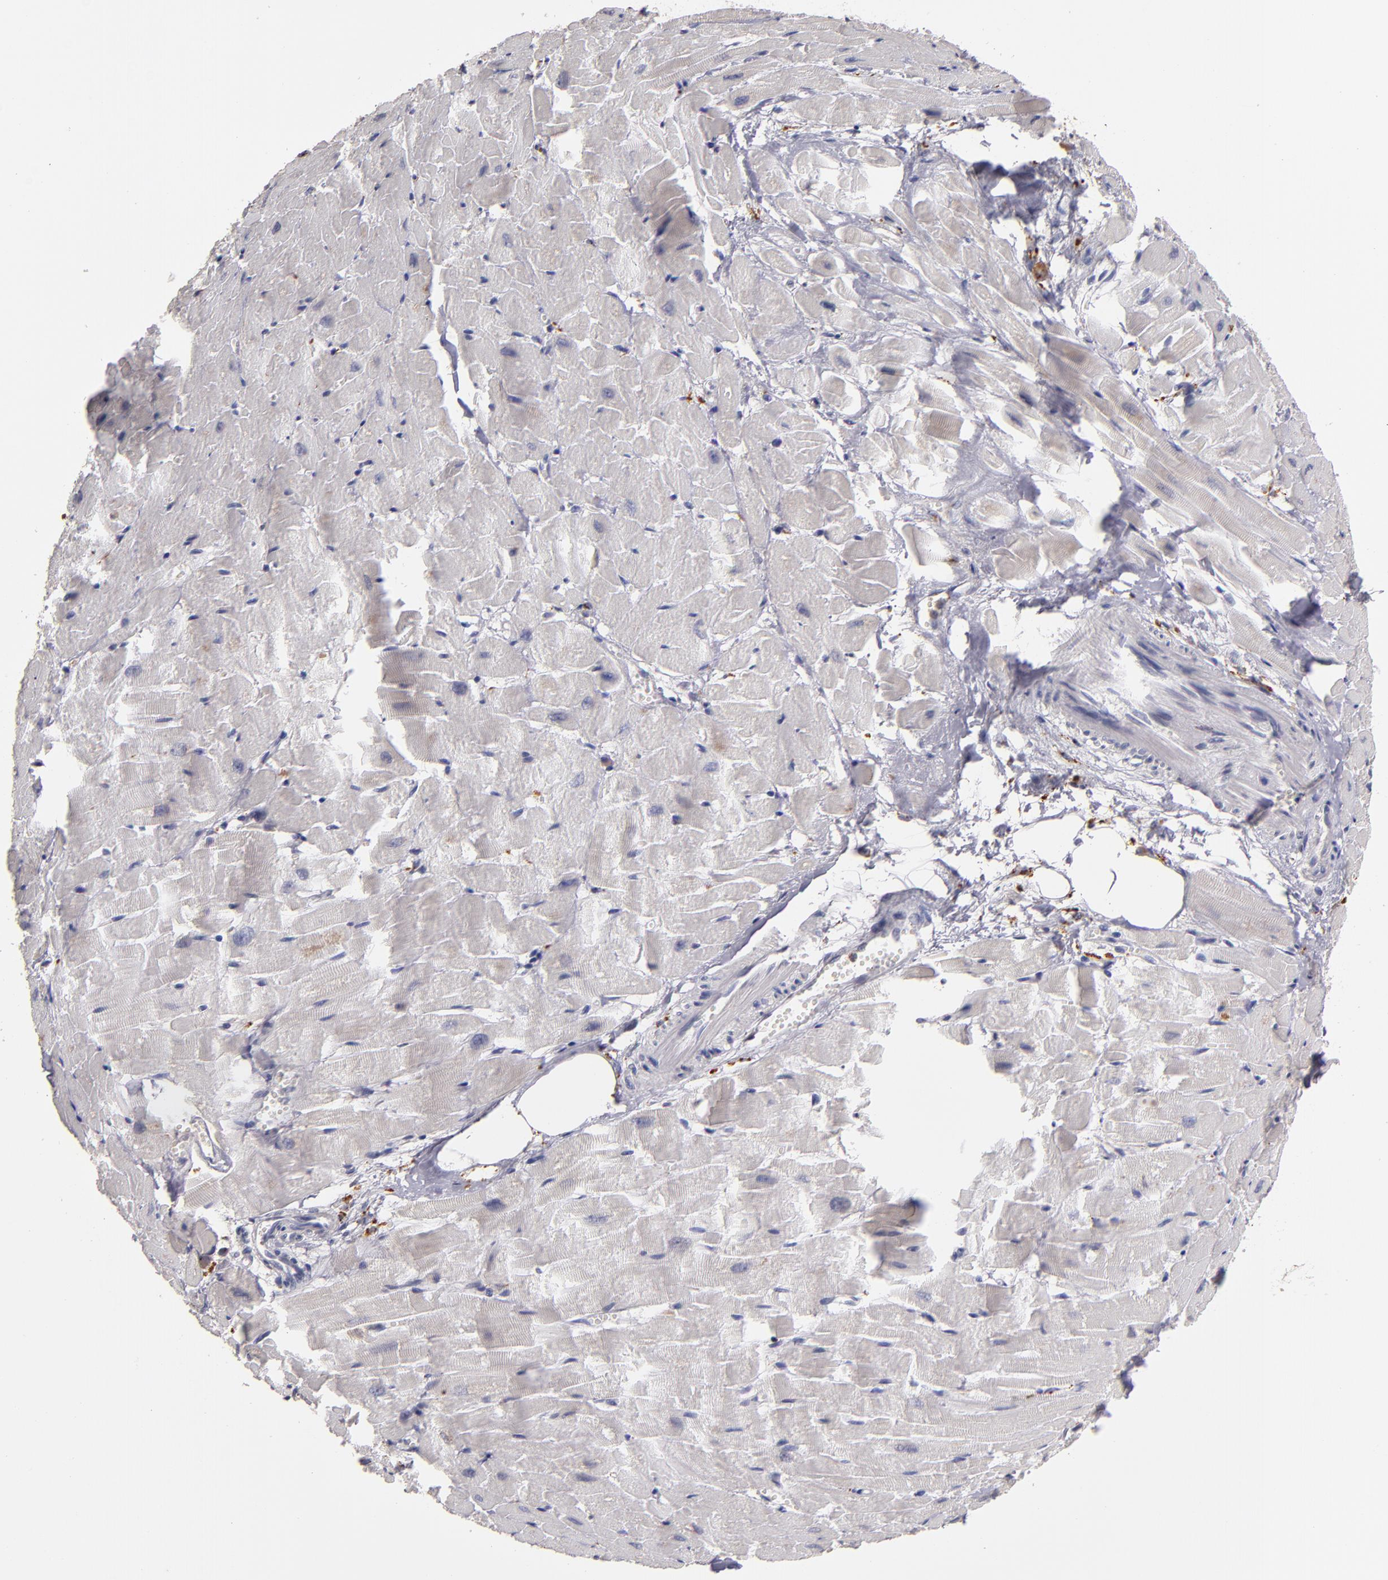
{"staining": {"intensity": "negative", "quantity": "none", "location": "none"}, "tissue": "heart muscle", "cell_type": "Cardiomyocytes", "image_type": "normal", "snomed": [{"axis": "morphology", "description": "Normal tissue, NOS"}, {"axis": "topography", "description": "Heart"}], "caption": "Heart muscle was stained to show a protein in brown. There is no significant expression in cardiomyocytes. Brightfield microscopy of IHC stained with DAB (brown) and hematoxylin (blue), captured at high magnification.", "gene": "TRAF1", "patient": {"sex": "female", "age": 19}}